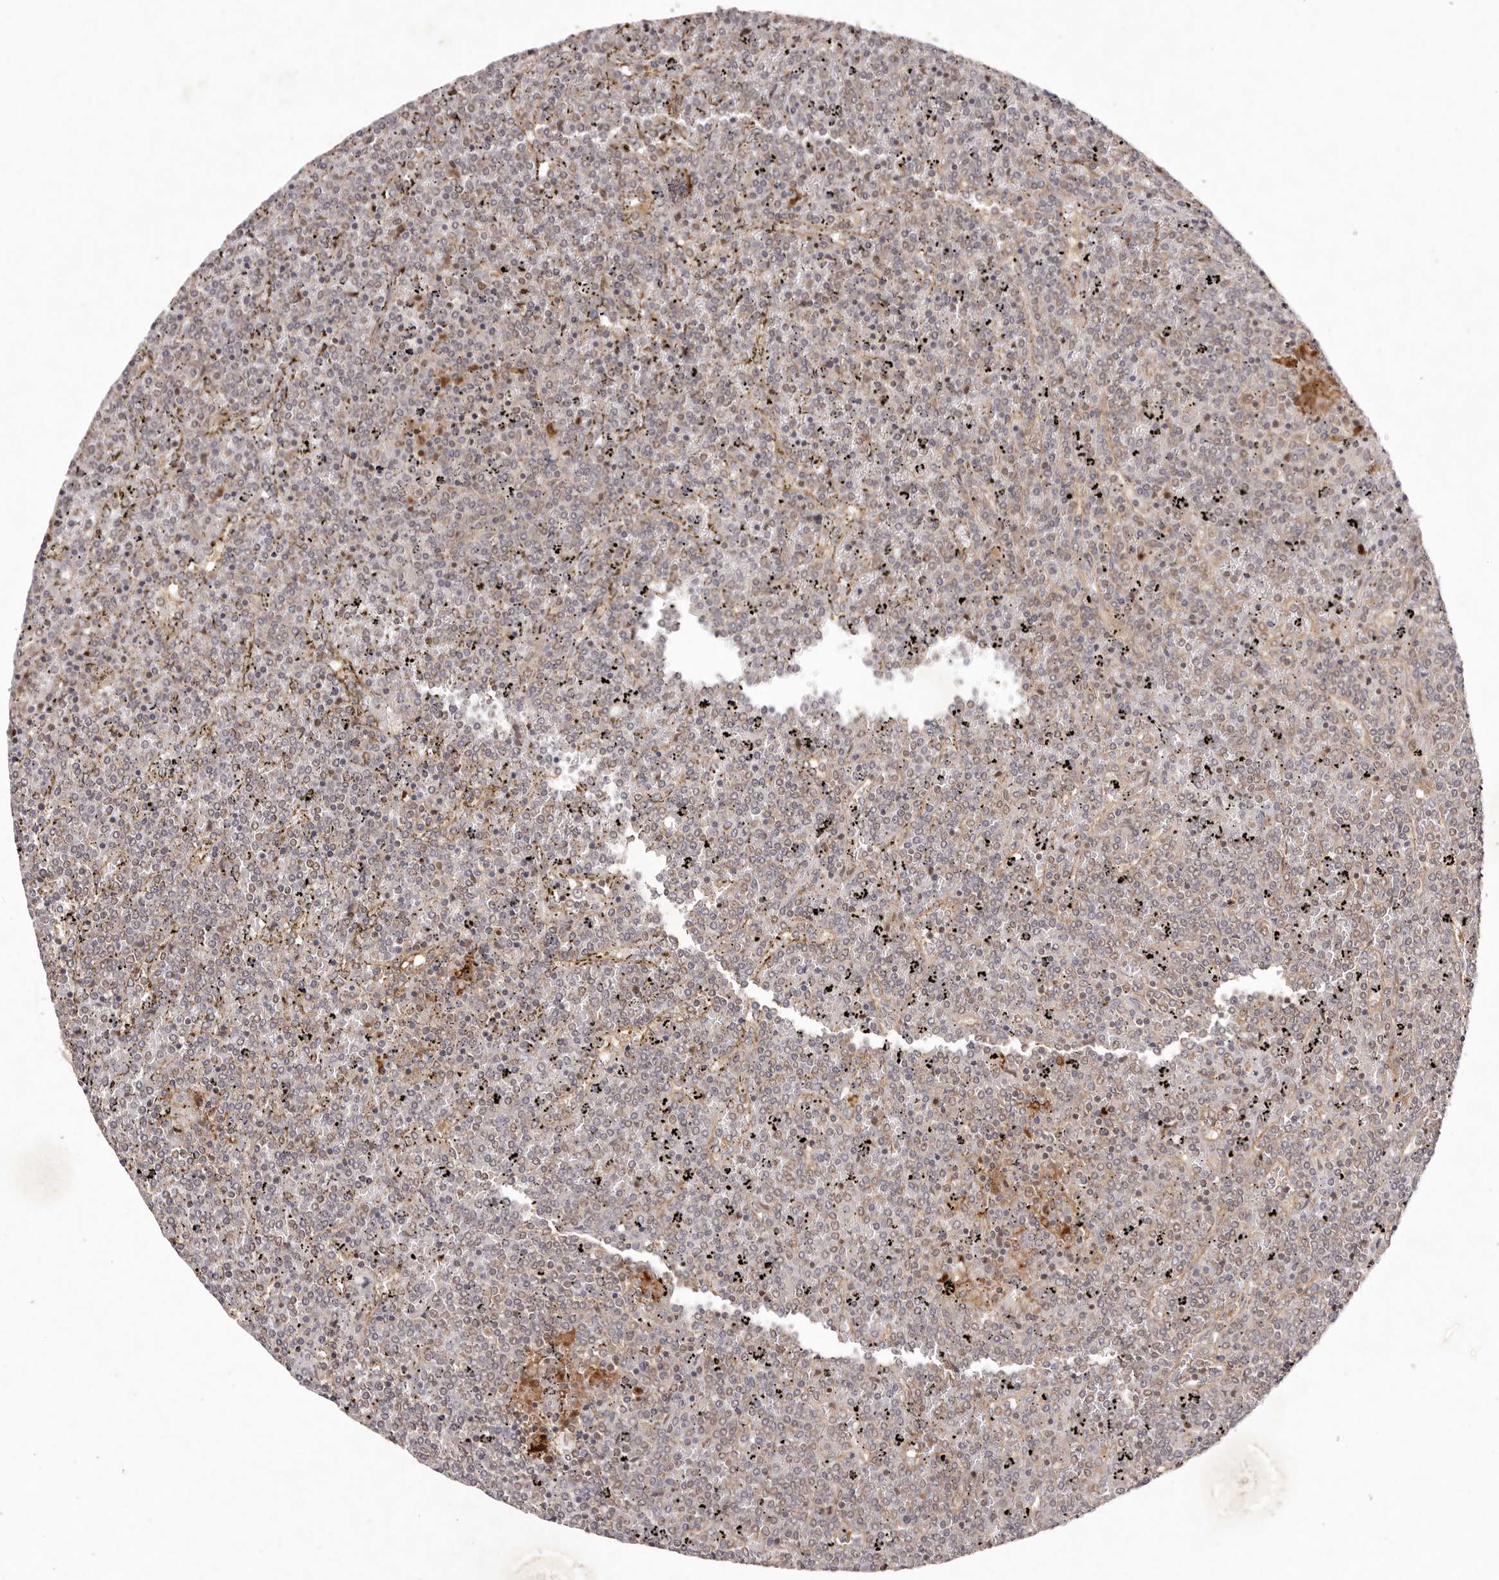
{"staining": {"intensity": "weak", "quantity": "25%-75%", "location": "cytoplasmic/membranous,nuclear"}, "tissue": "lymphoma", "cell_type": "Tumor cells", "image_type": "cancer", "snomed": [{"axis": "morphology", "description": "Malignant lymphoma, non-Hodgkin's type, Low grade"}, {"axis": "topography", "description": "Spleen"}], "caption": "Immunohistochemical staining of human lymphoma shows low levels of weak cytoplasmic/membranous and nuclear staining in about 25%-75% of tumor cells.", "gene": "BUD31", "patient": {"sex": "female", "age": 19}}